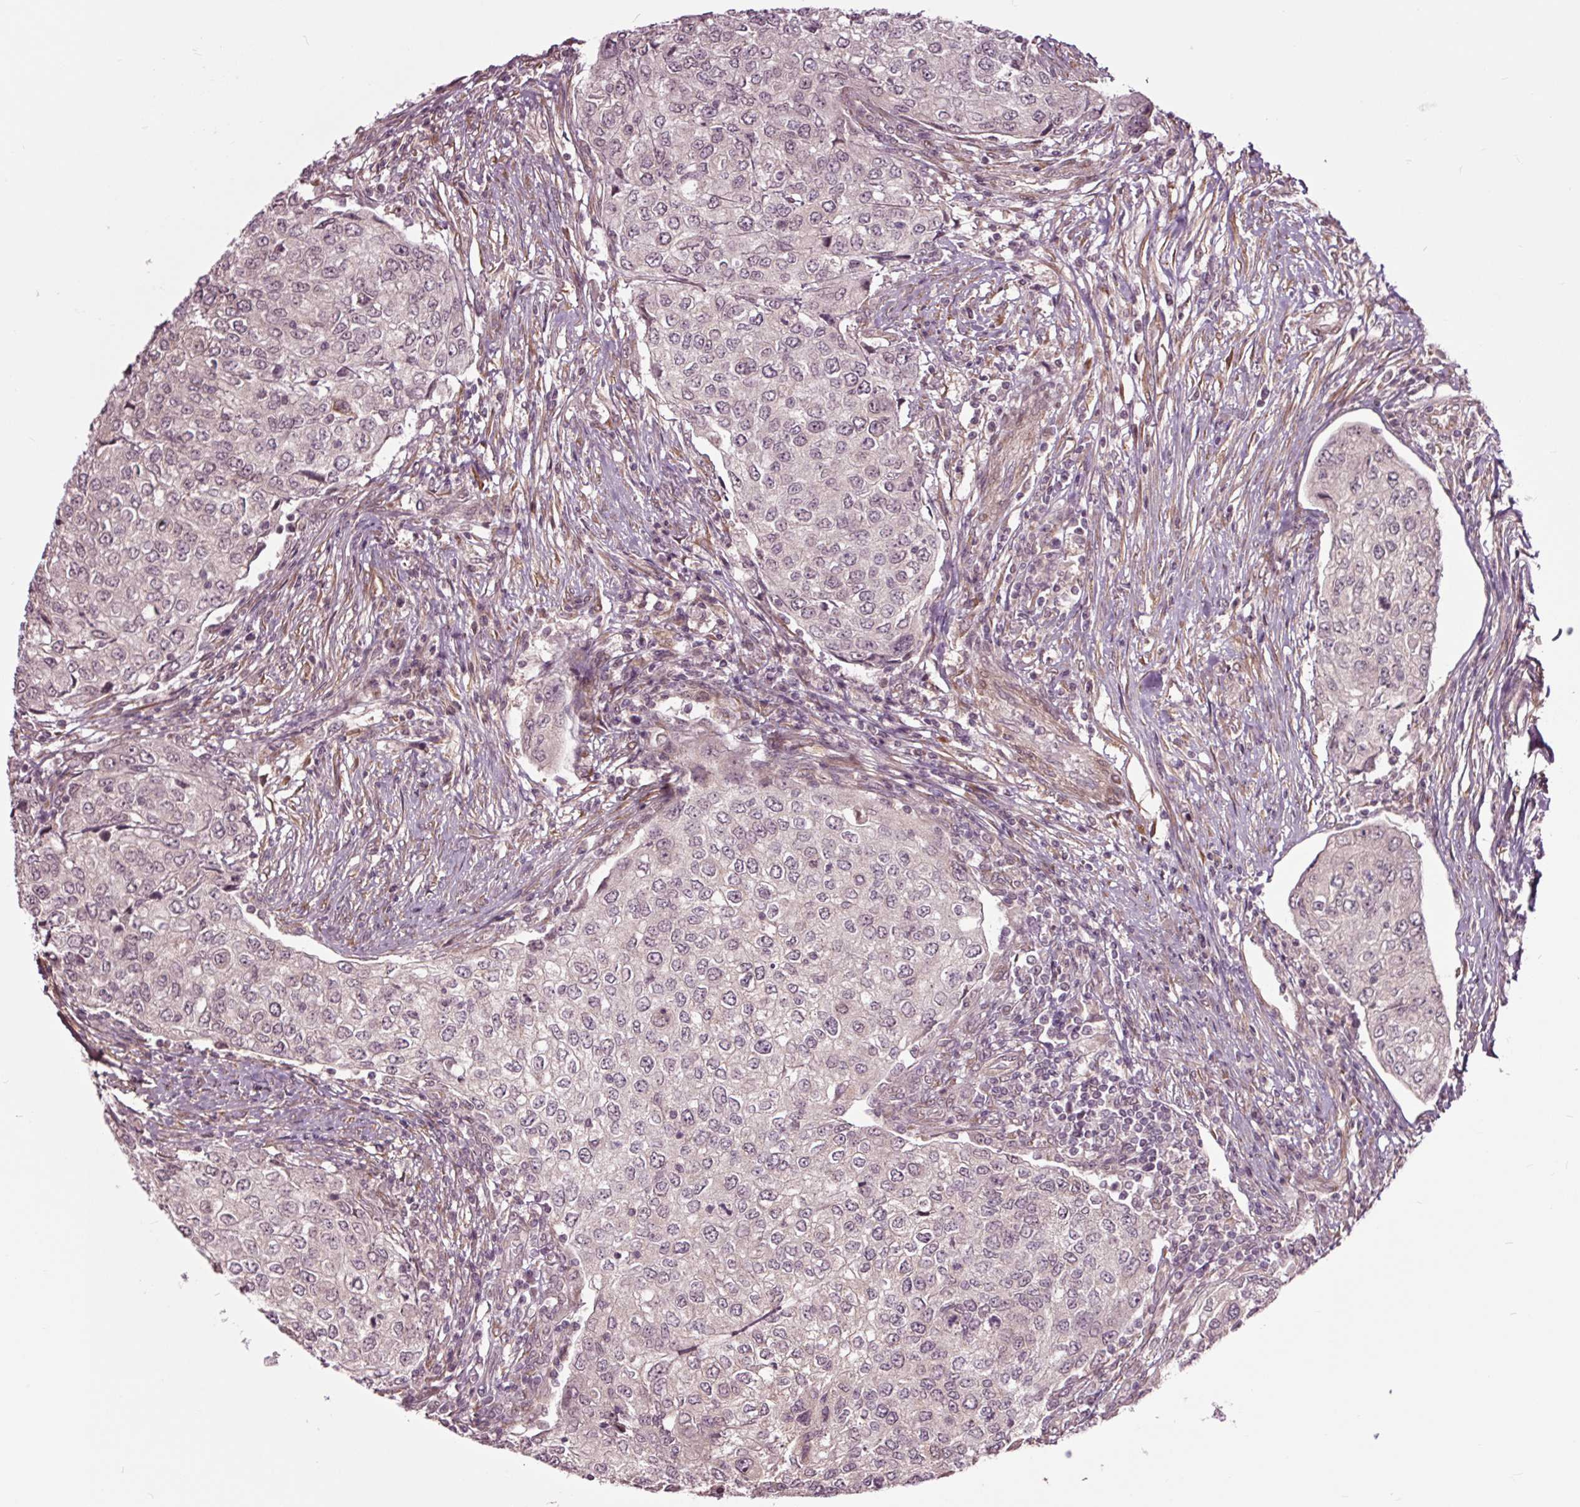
{"staining": {"intensity": "weak", "quantity": "<25%", "location": "nuclear"}, "tissue": "urothelial cancer", "cell_type": "Tumor cells", "image_type": "cancer", "snomed": [{"axis": "morphology", "description": "Urothelial carcinoma, High grade"}, {"axis": "topography", "description": "Urinary bladder"}], "caption": "The histopathology image displays no staining of tumor cells in high-grade urothelial carcinoma. (Brightfield microscopy of DAB immunohistochemistry at high magnification).", "gene": "HAUS5", "patient": {"sex": "female", "age": 78}}